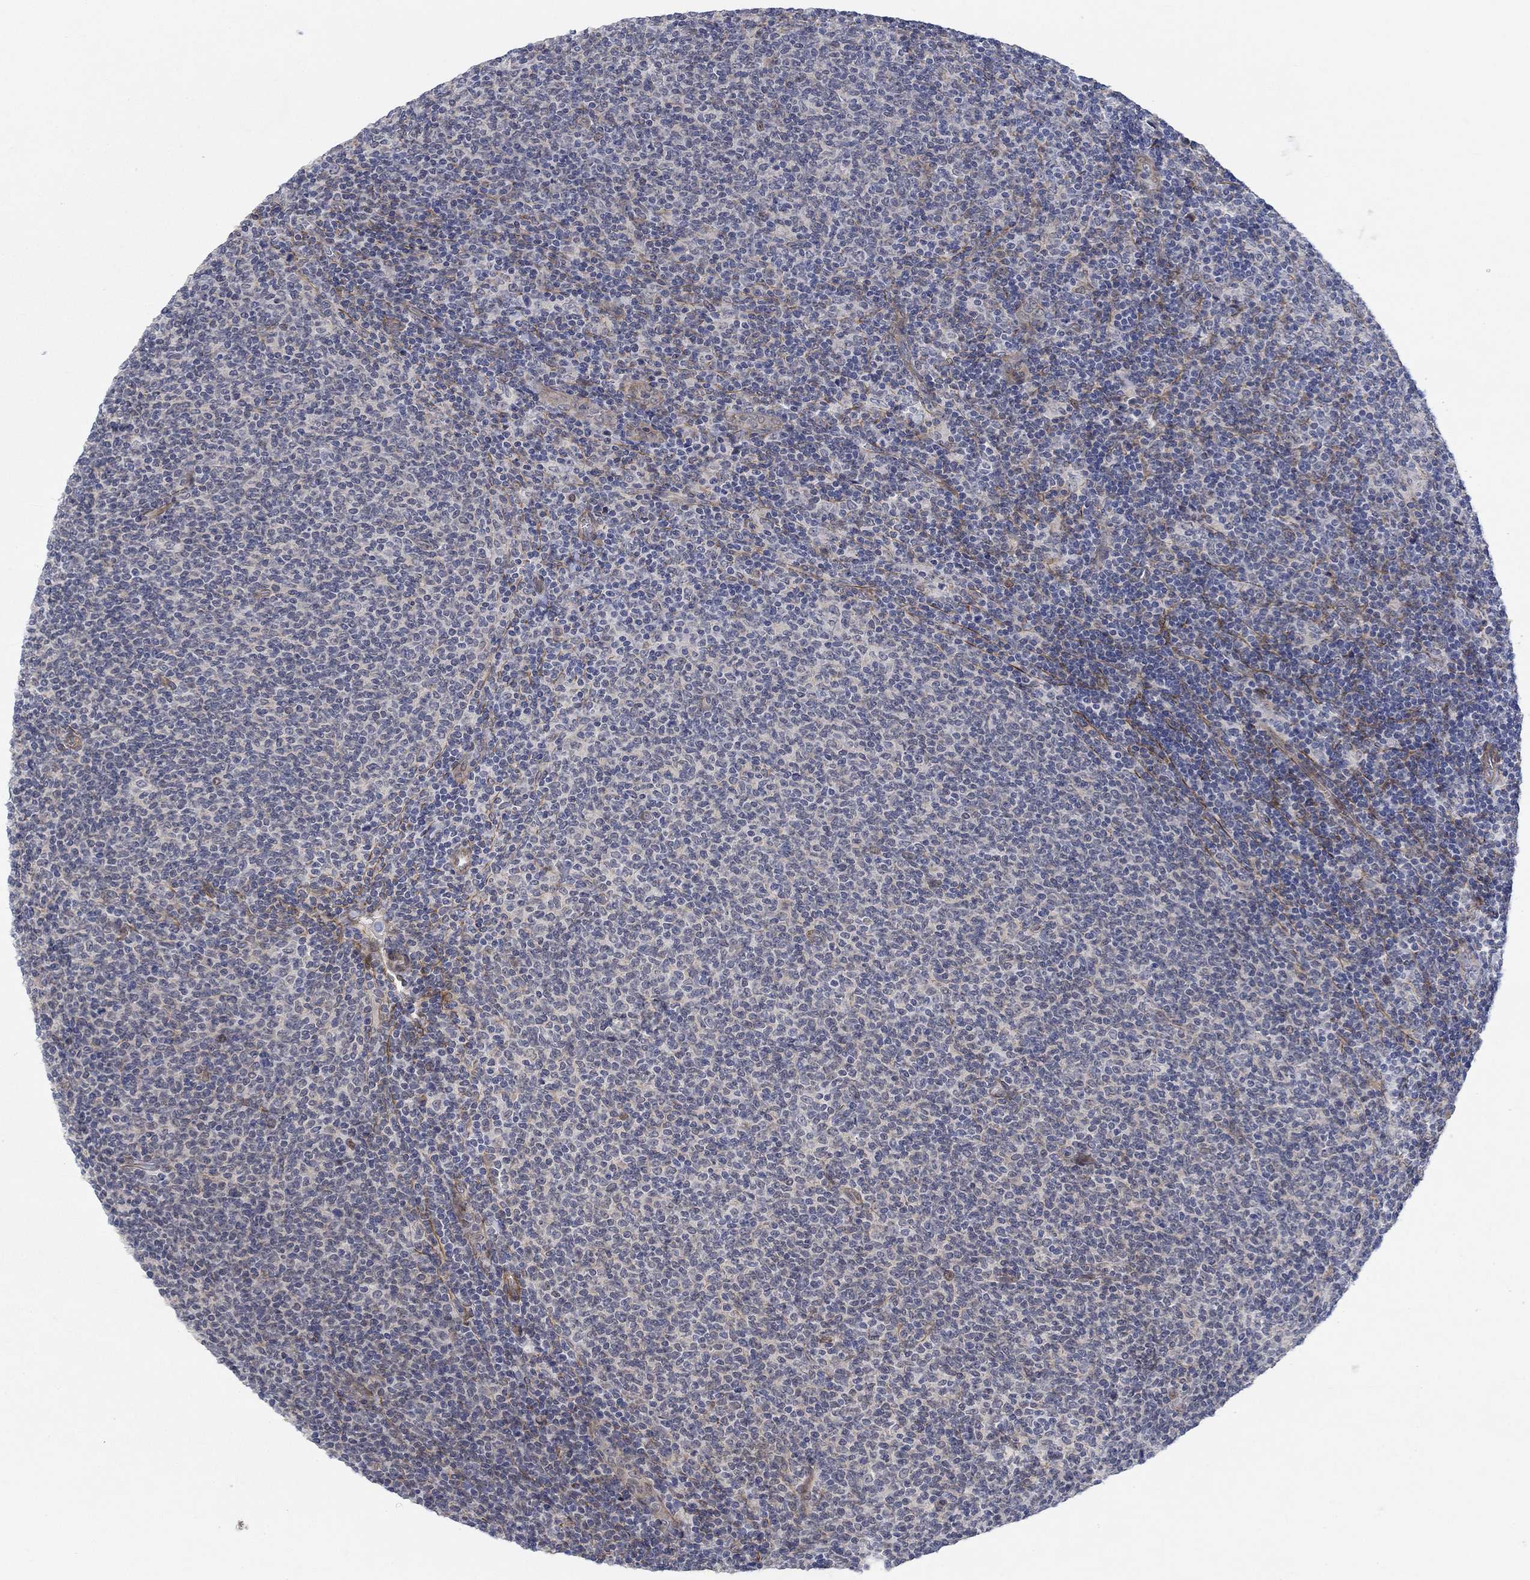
{"staining": {"intensity": "negative", "quantity": "none", "location": "none"}, "tissue": "lymphoma", "cell_type": "Tumor cells", "image_type": "cancer", "snomed": [{"axis": "morphology", "description": "Malignant lymphoma, non-Hodgkin's type, Low grade"}, {"axis": "topography", "description": "Lymph node"}], "caption": "Tumor cells are negative for protein expression in human lymphoma.", "gene": "KCNH8", "patient": {"sex": "male", "age": 52}}